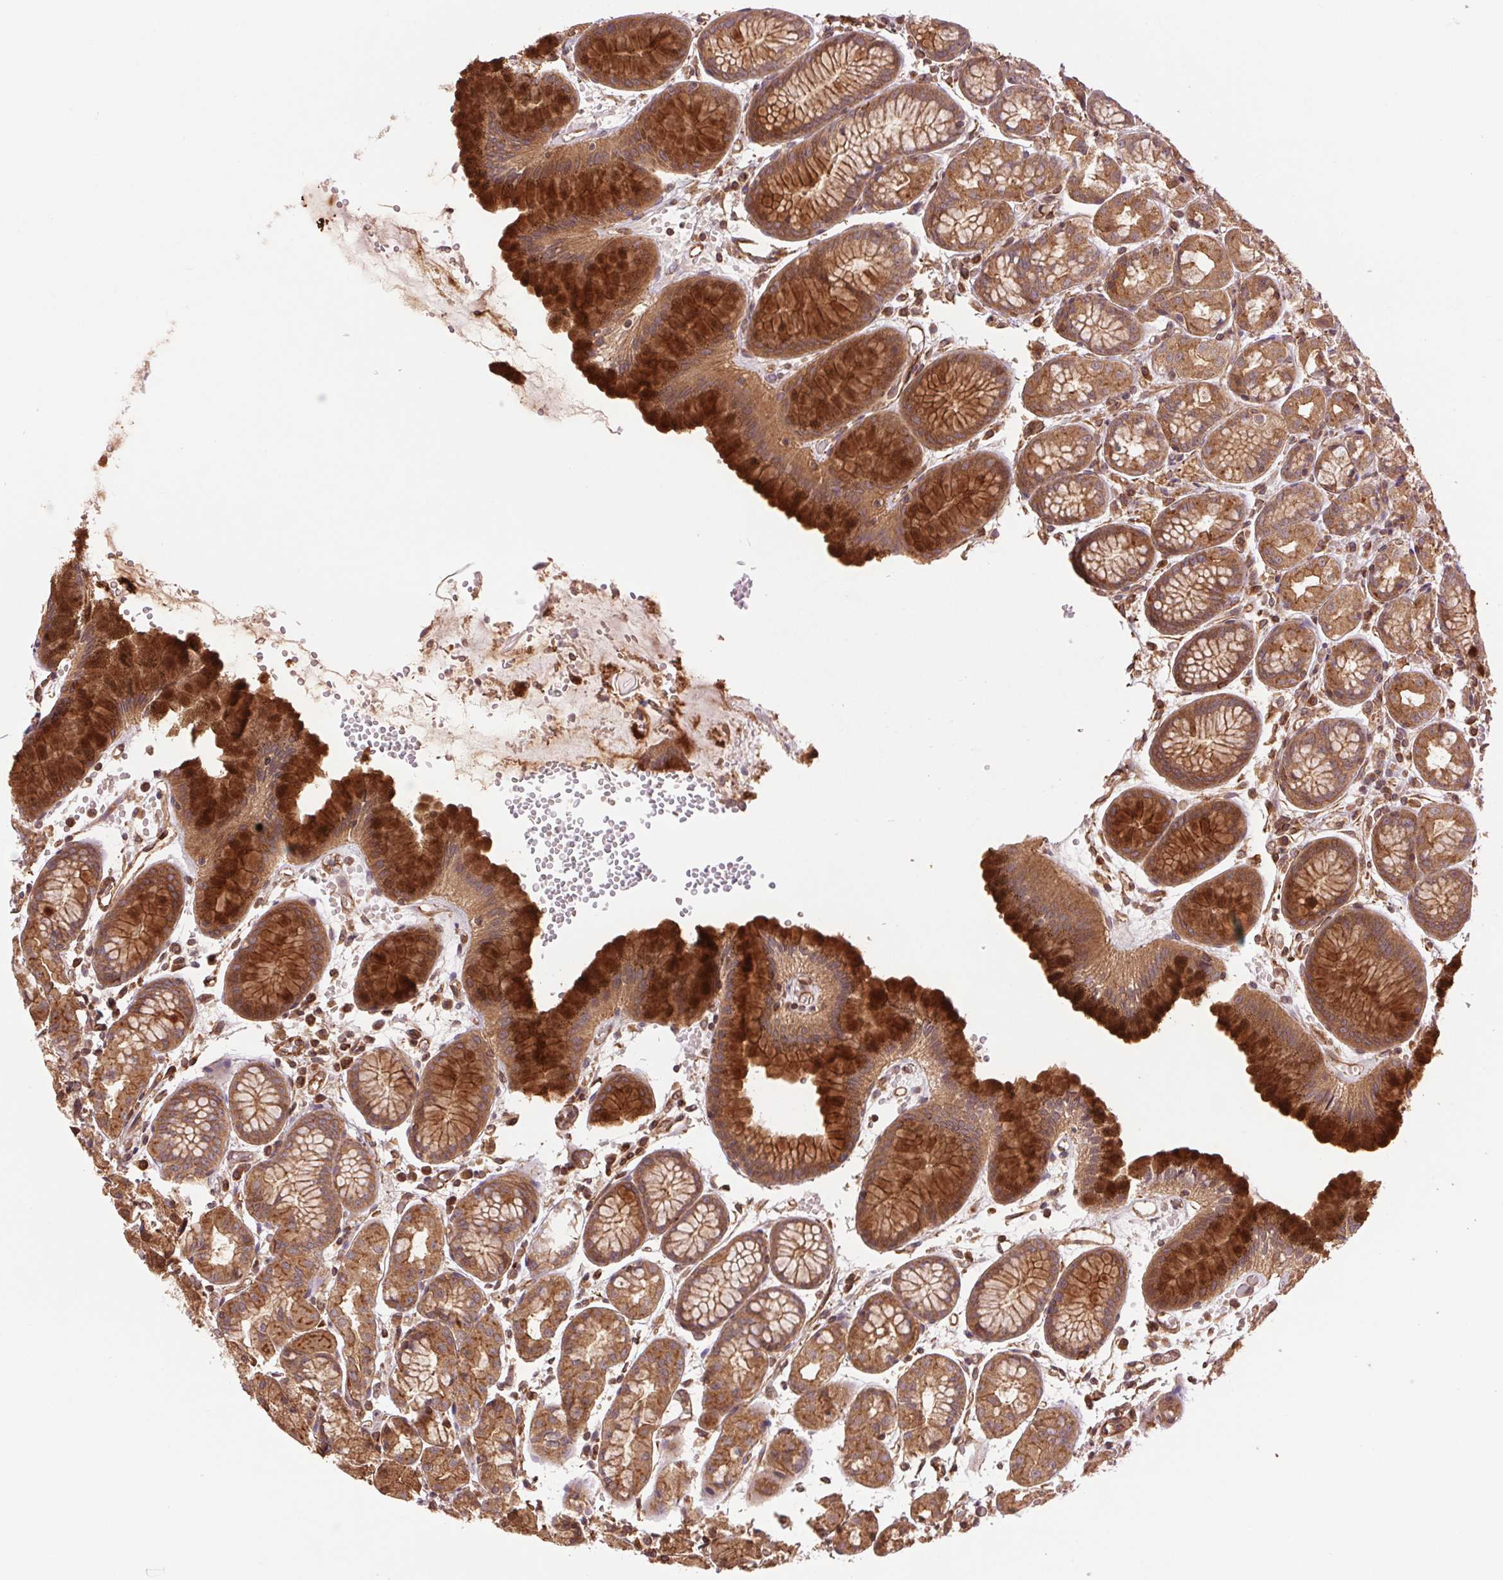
{"staining": {"intensity": "strong", "quantity": ">75%", "location": "cytoplasmic/membranous"}, "tissue": "stomach", "cell_type": "Glandular cells", "image_type": "normal", "snomed": [{"axis": "morphology", "description": "Normal tissue, NOS"}, {"axis": "topography", "description": "Stomach, upper"}], "caption": "Stomach stained with DAB (3,3'-diaminobenzidine) immunohistochemistry (IHC) displays high levels of strong cytoplasmic/membranous positivity in approximately >75% of glandular cells.", "gene": "STARD7", "patient": {"sex": "male", "age": 47}}